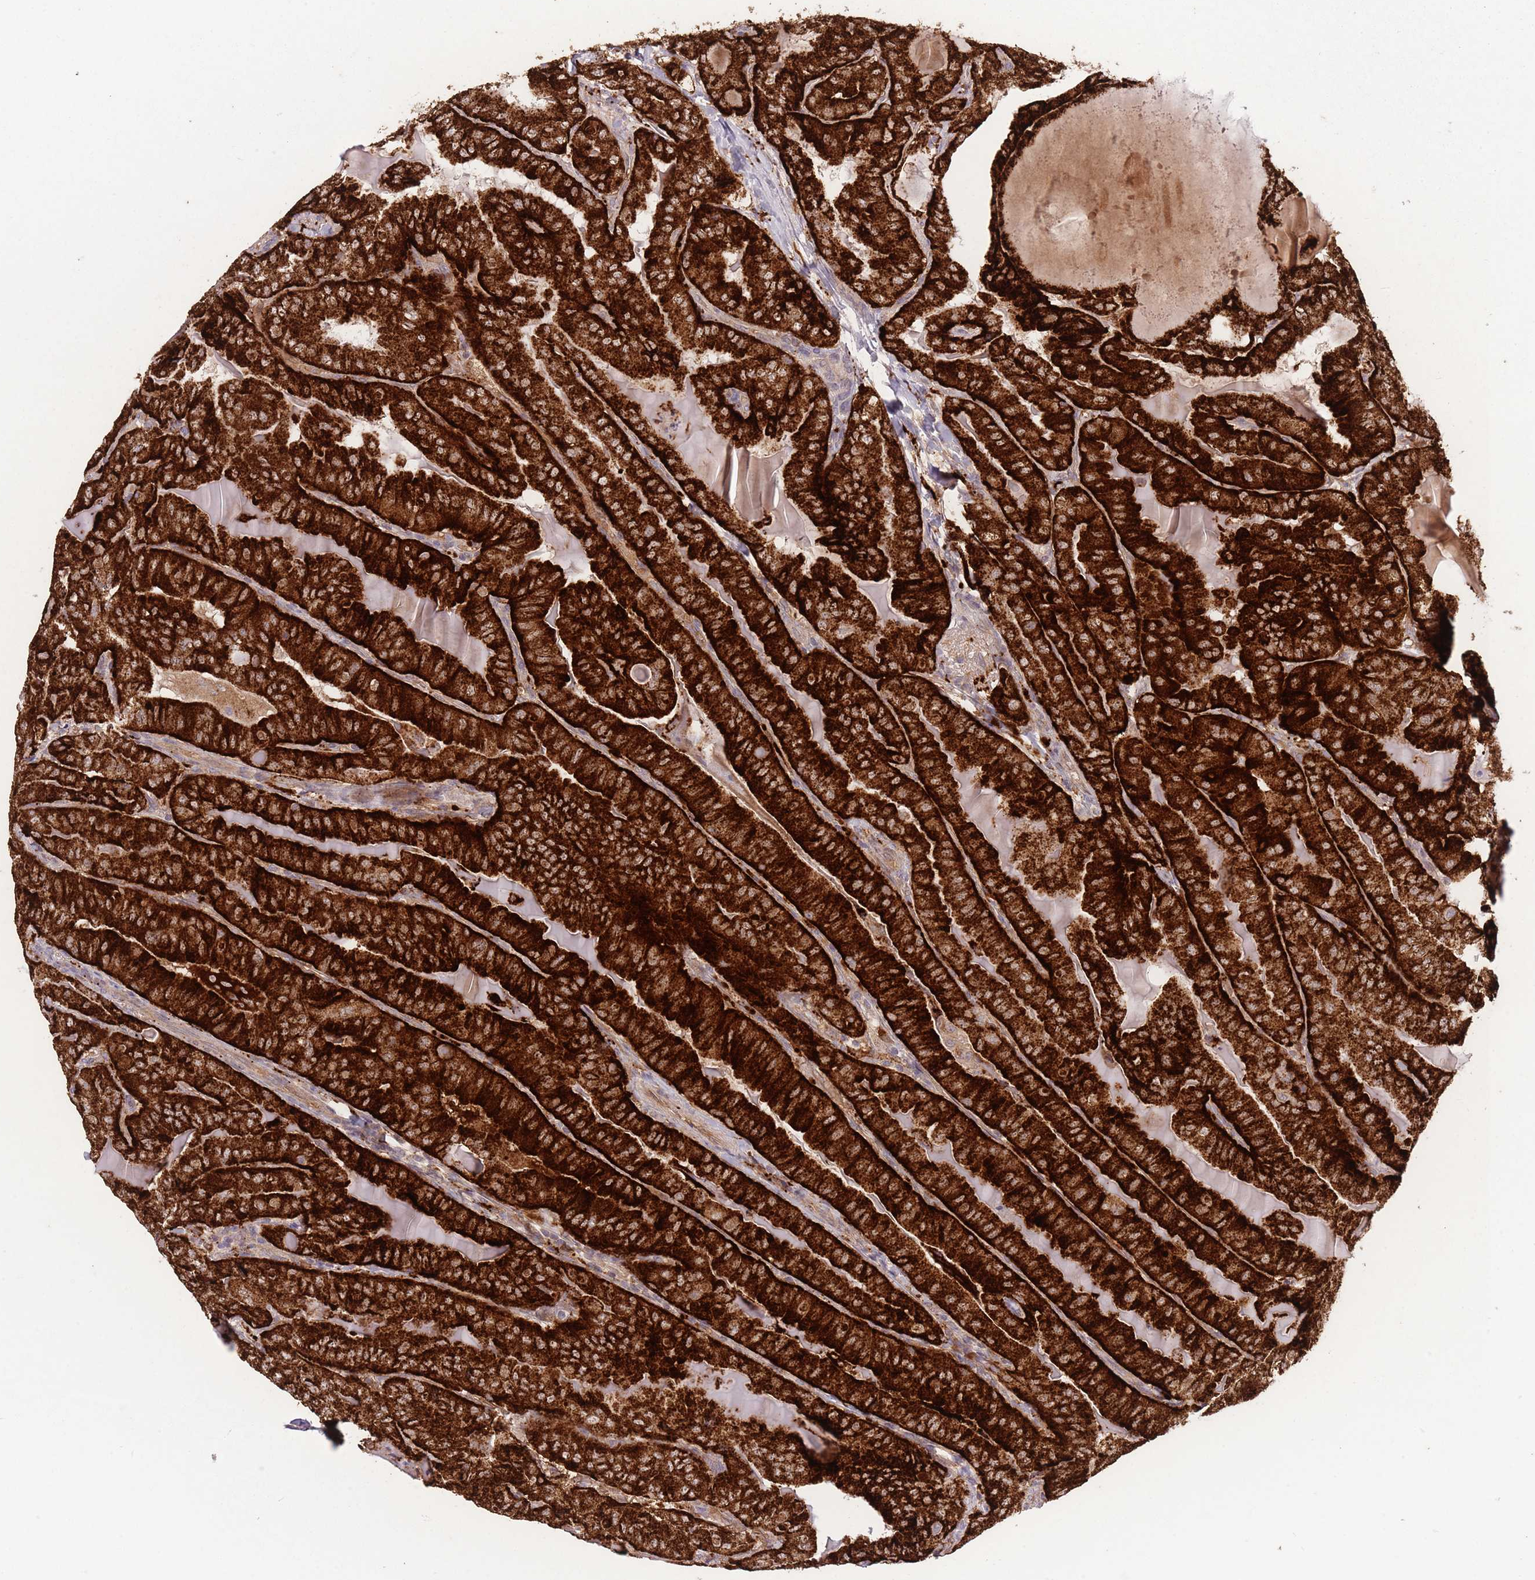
{"staining": {"intensity": "strong", "quantity": ">75%", "location": "cytoplasmic/membranous"}, "tissue": "thyroid cancer", "cell_type": "Tumor cells", "image_type": "cancer", "snomed": [{"axis": "morphology", "description": "Papillary adenocarcinoma, NOS"}, {"axis": "topography", "description": "Thyroid gland"}], "caption": "Strong cytoplasmic/membranous protein positivity is identified in about >75% of tumor cells in thyroid cancer.", "gene": "POLR3F", "patient": {"sex": "female", "age": 68}}